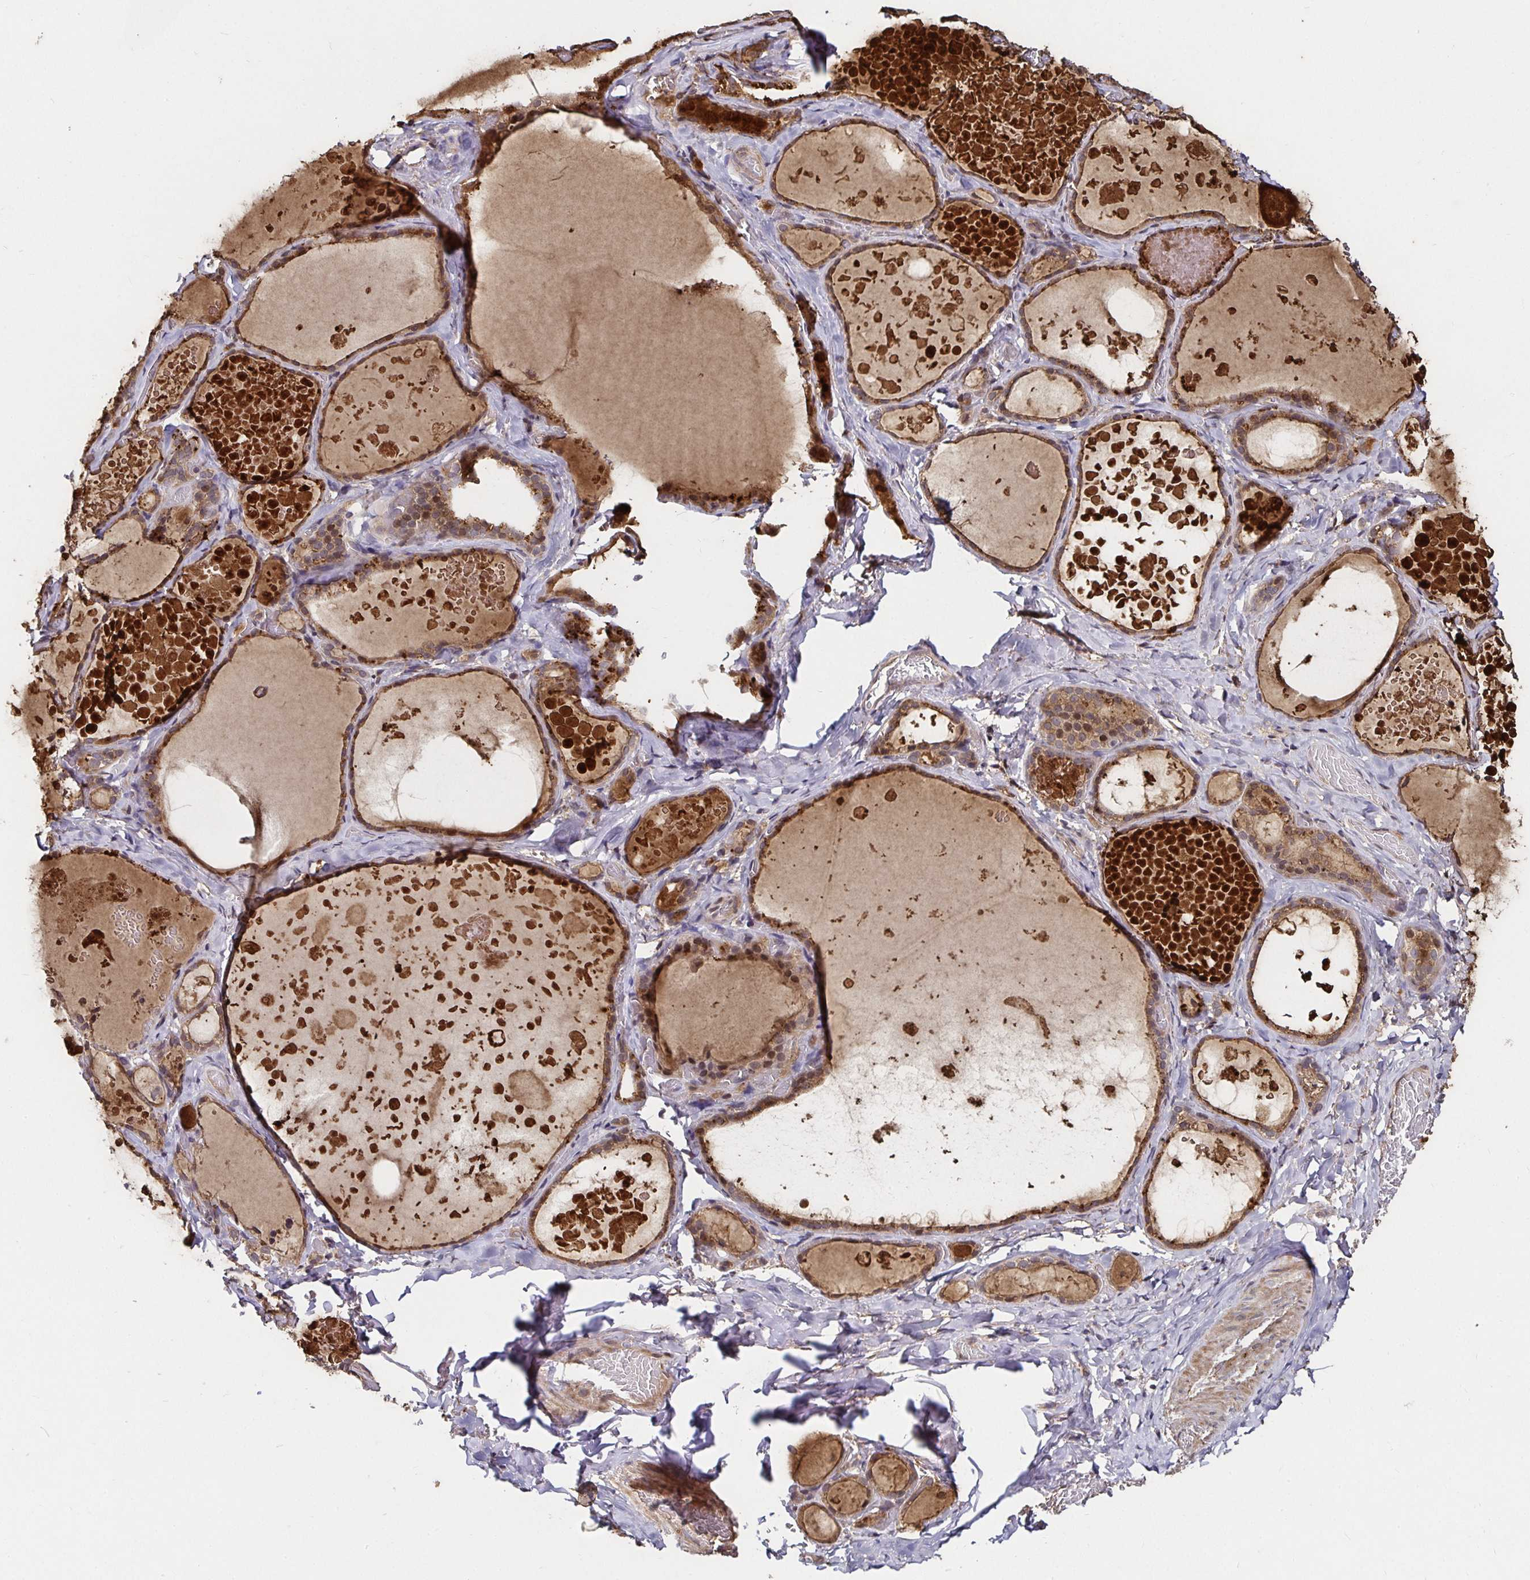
{"staining": {"intensity": "moderate", "quantity": ">75%", "location": "cytoplasmic/membranous"}, "tissue": "thyroid gland", "cell_type": "Glandular cells", "image_type": "normal", "snomed": [{"axis": "morphology", "description": "Normal tissue, NOS"}, {"axis": "topography", "description": "Thyroid gland"}], "caption": "IHC (DAB (3,3'-diaminobenzidine)) staining of benign human thyroid gland demonstrates moderate cytoplasmic/membranous protein expression in about >75% of glandular cells.", "gene": "SMYD3", "patient": {"sex": "female", "age": 56}}